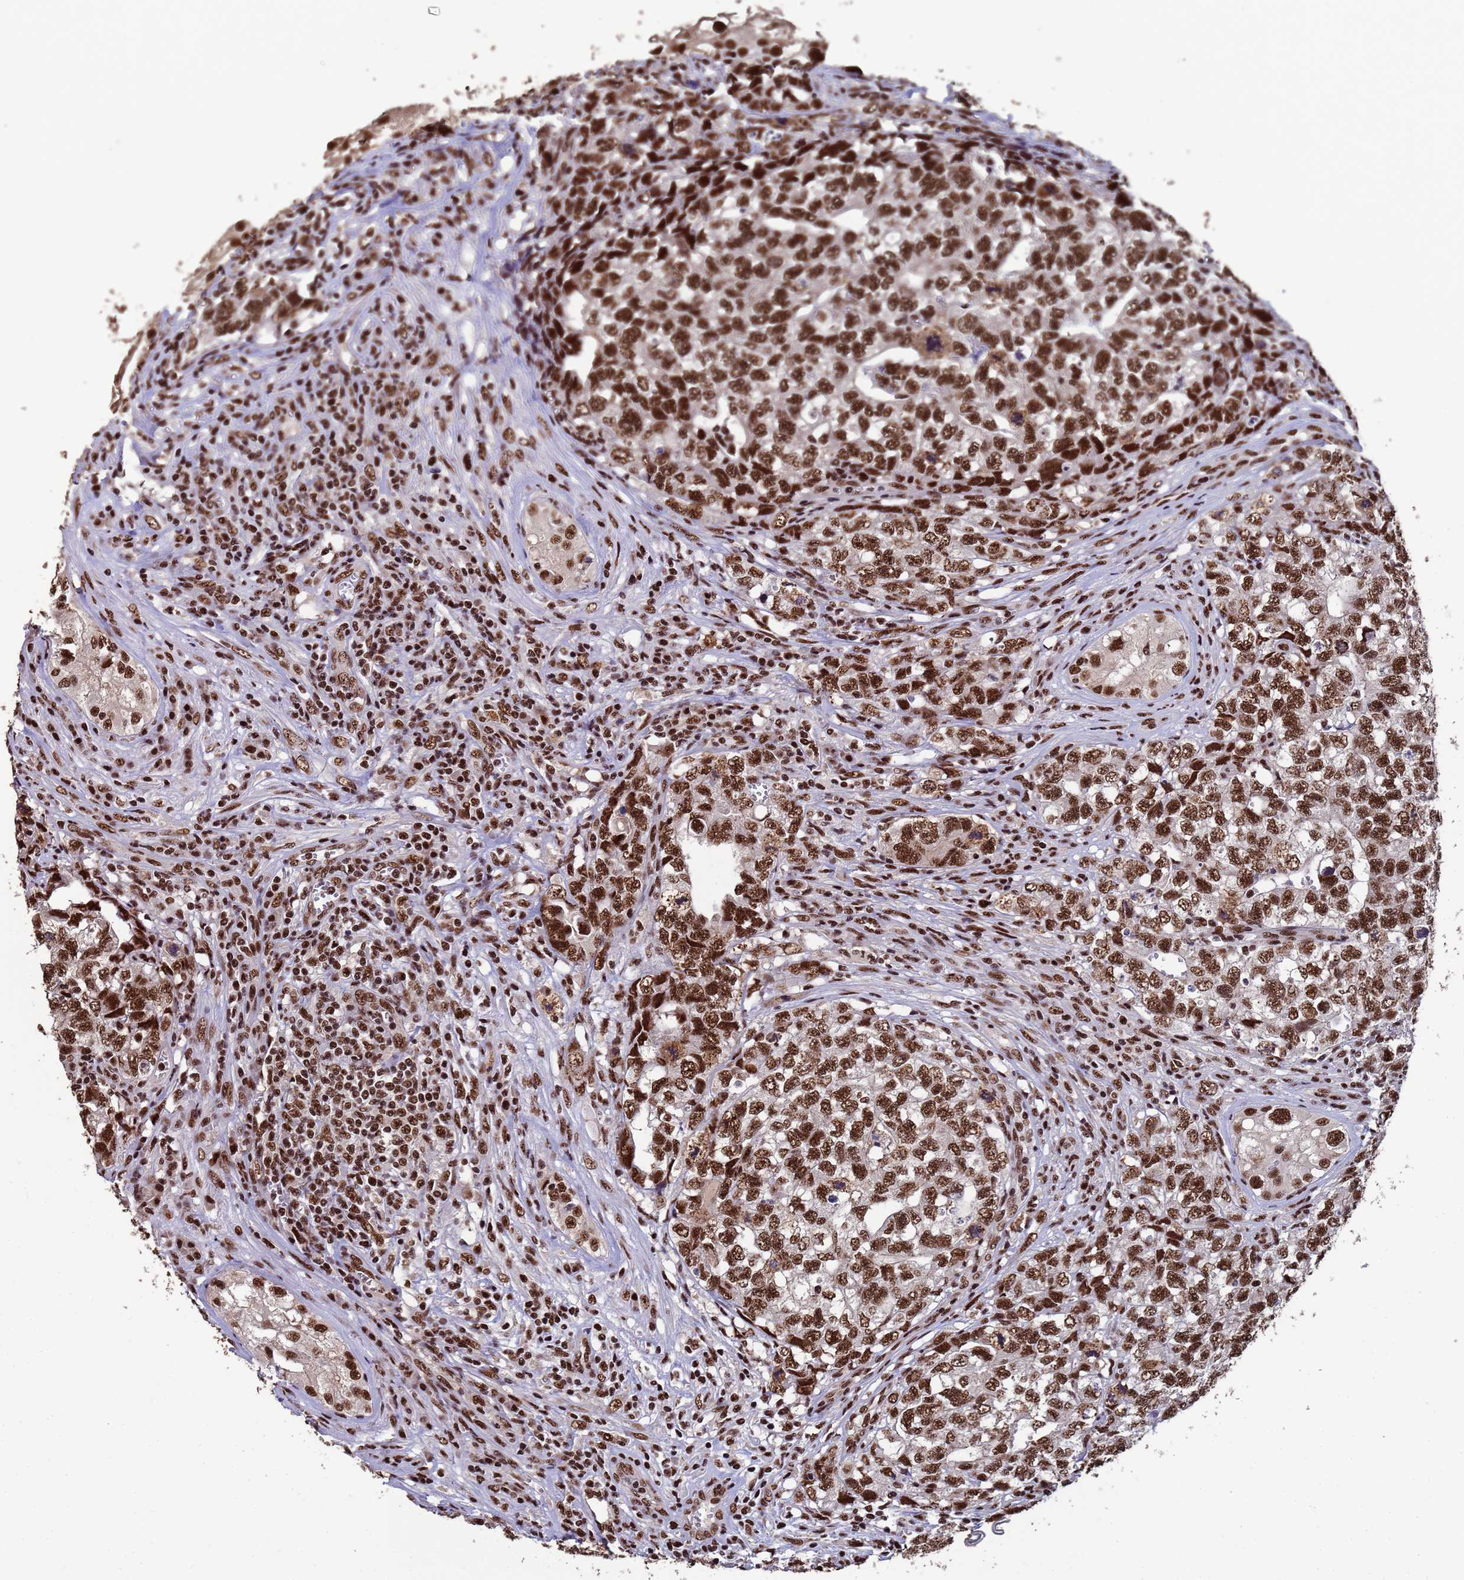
{"staining": {"intensity": "strong", "quantity": ">75%", "location": "nuclear"}, "tissue": "testis cancer", "cell_type": "Tumor cells", "image_type": "cancer", "snomed": [{"axis": "morphology", "description": "Carcinoma, Embryonal, NOS"}, {"axis": "topography", "description": "Testis"}], "caption": "A photomicrograph of human testis cancer stained for a protein reveals strong nuclear brown staining in tumor cells.", "gene": "SF3B2", "patient": {"sex": "male", "age": 31}}